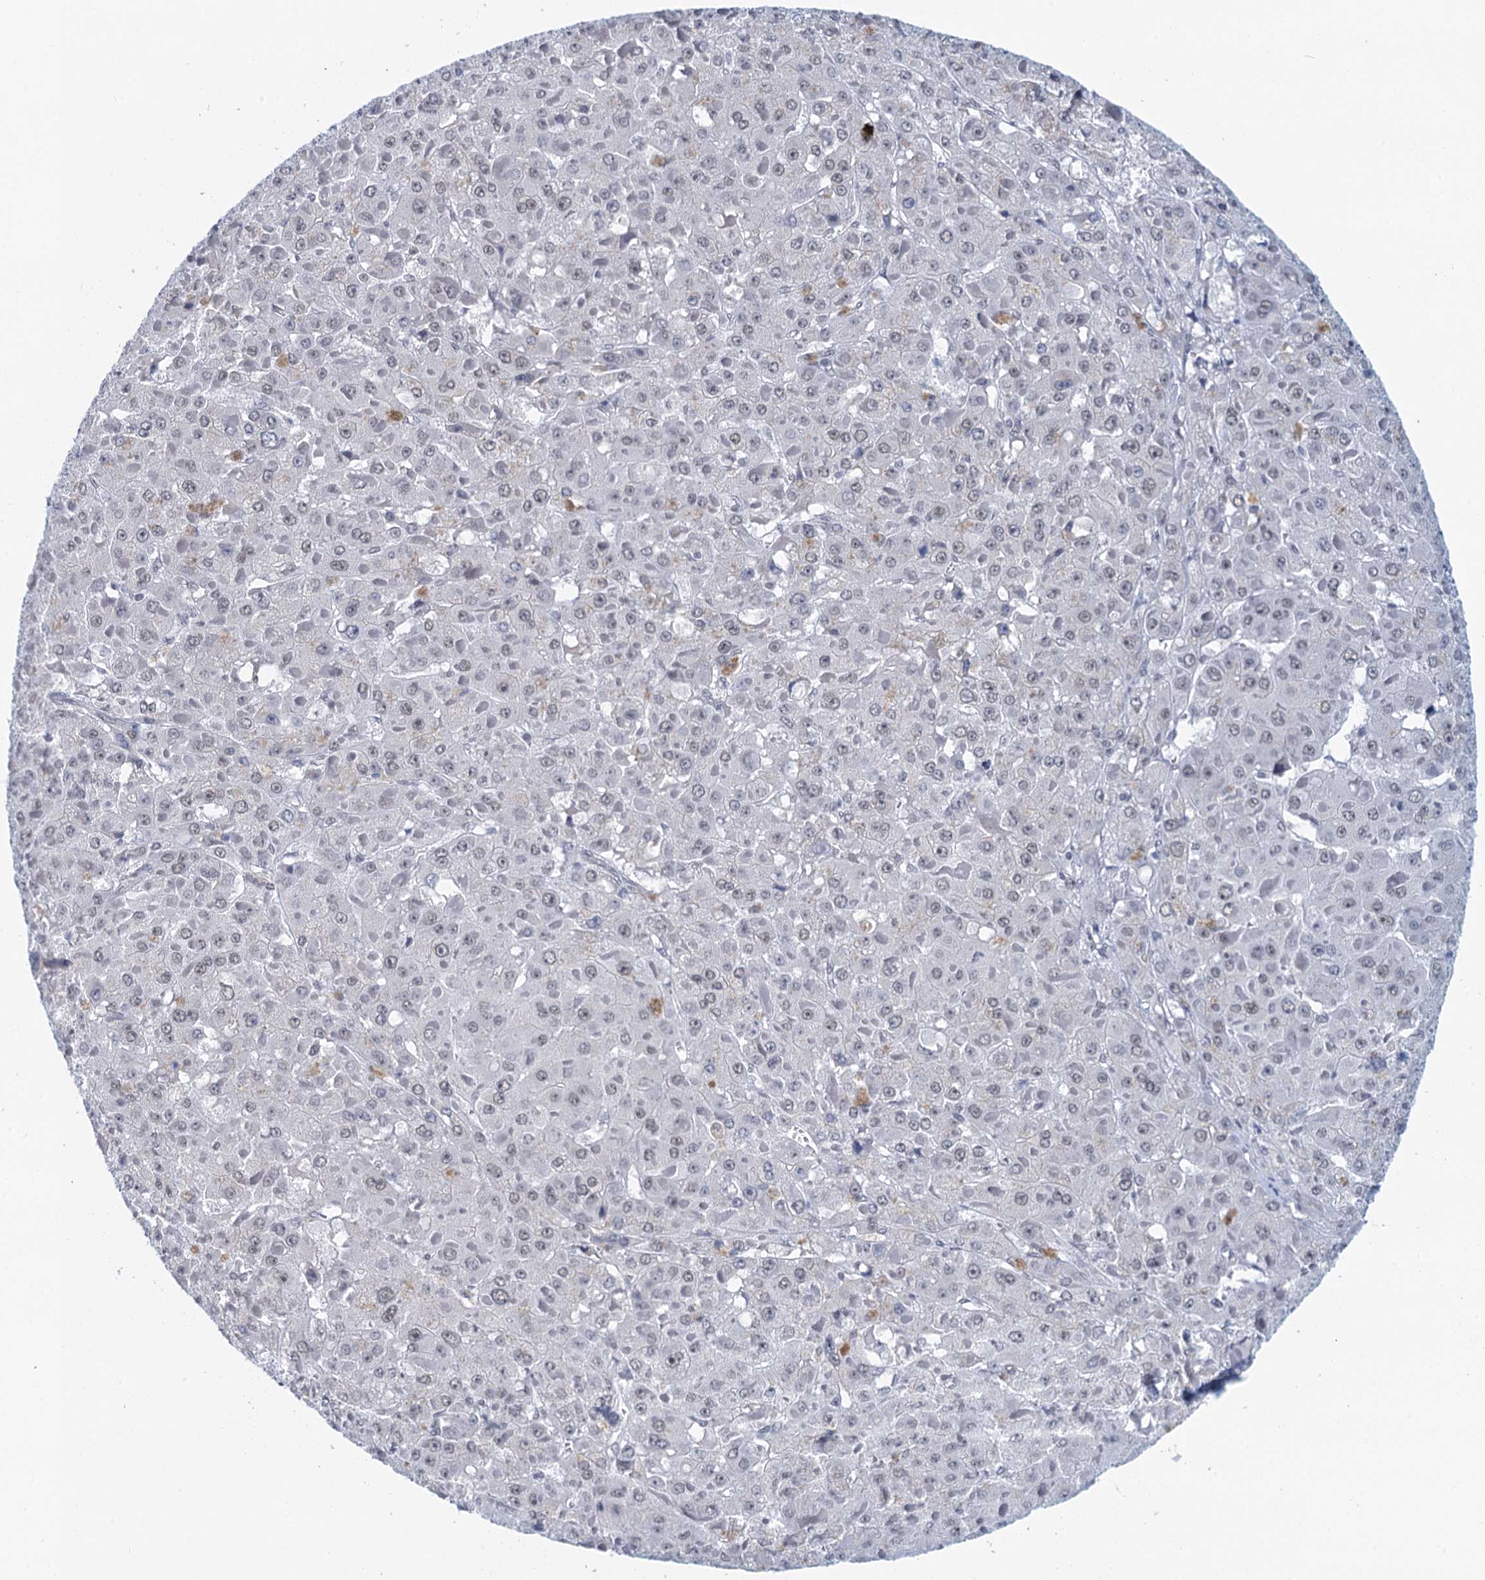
{"staining": {"intensity": "negative", "quantity": "none", "location": "none"}, "tissue": "liver cancer", "cell_type": "Tumor cells", "image_type": "cancer", "snomed": [{"axis": "morphology", "description": "Carcinoma, Hepatocellular, NOS"}, {"axis": "topography", "description": "Liver"}], "caption": "This is an immunohistochemistry photomicrograph of hepatocellular carcinoma (liver). There is no expression in tumor cells.", "gene": "EPS8L1", "patient": {"sex": "female", "age": 73}}